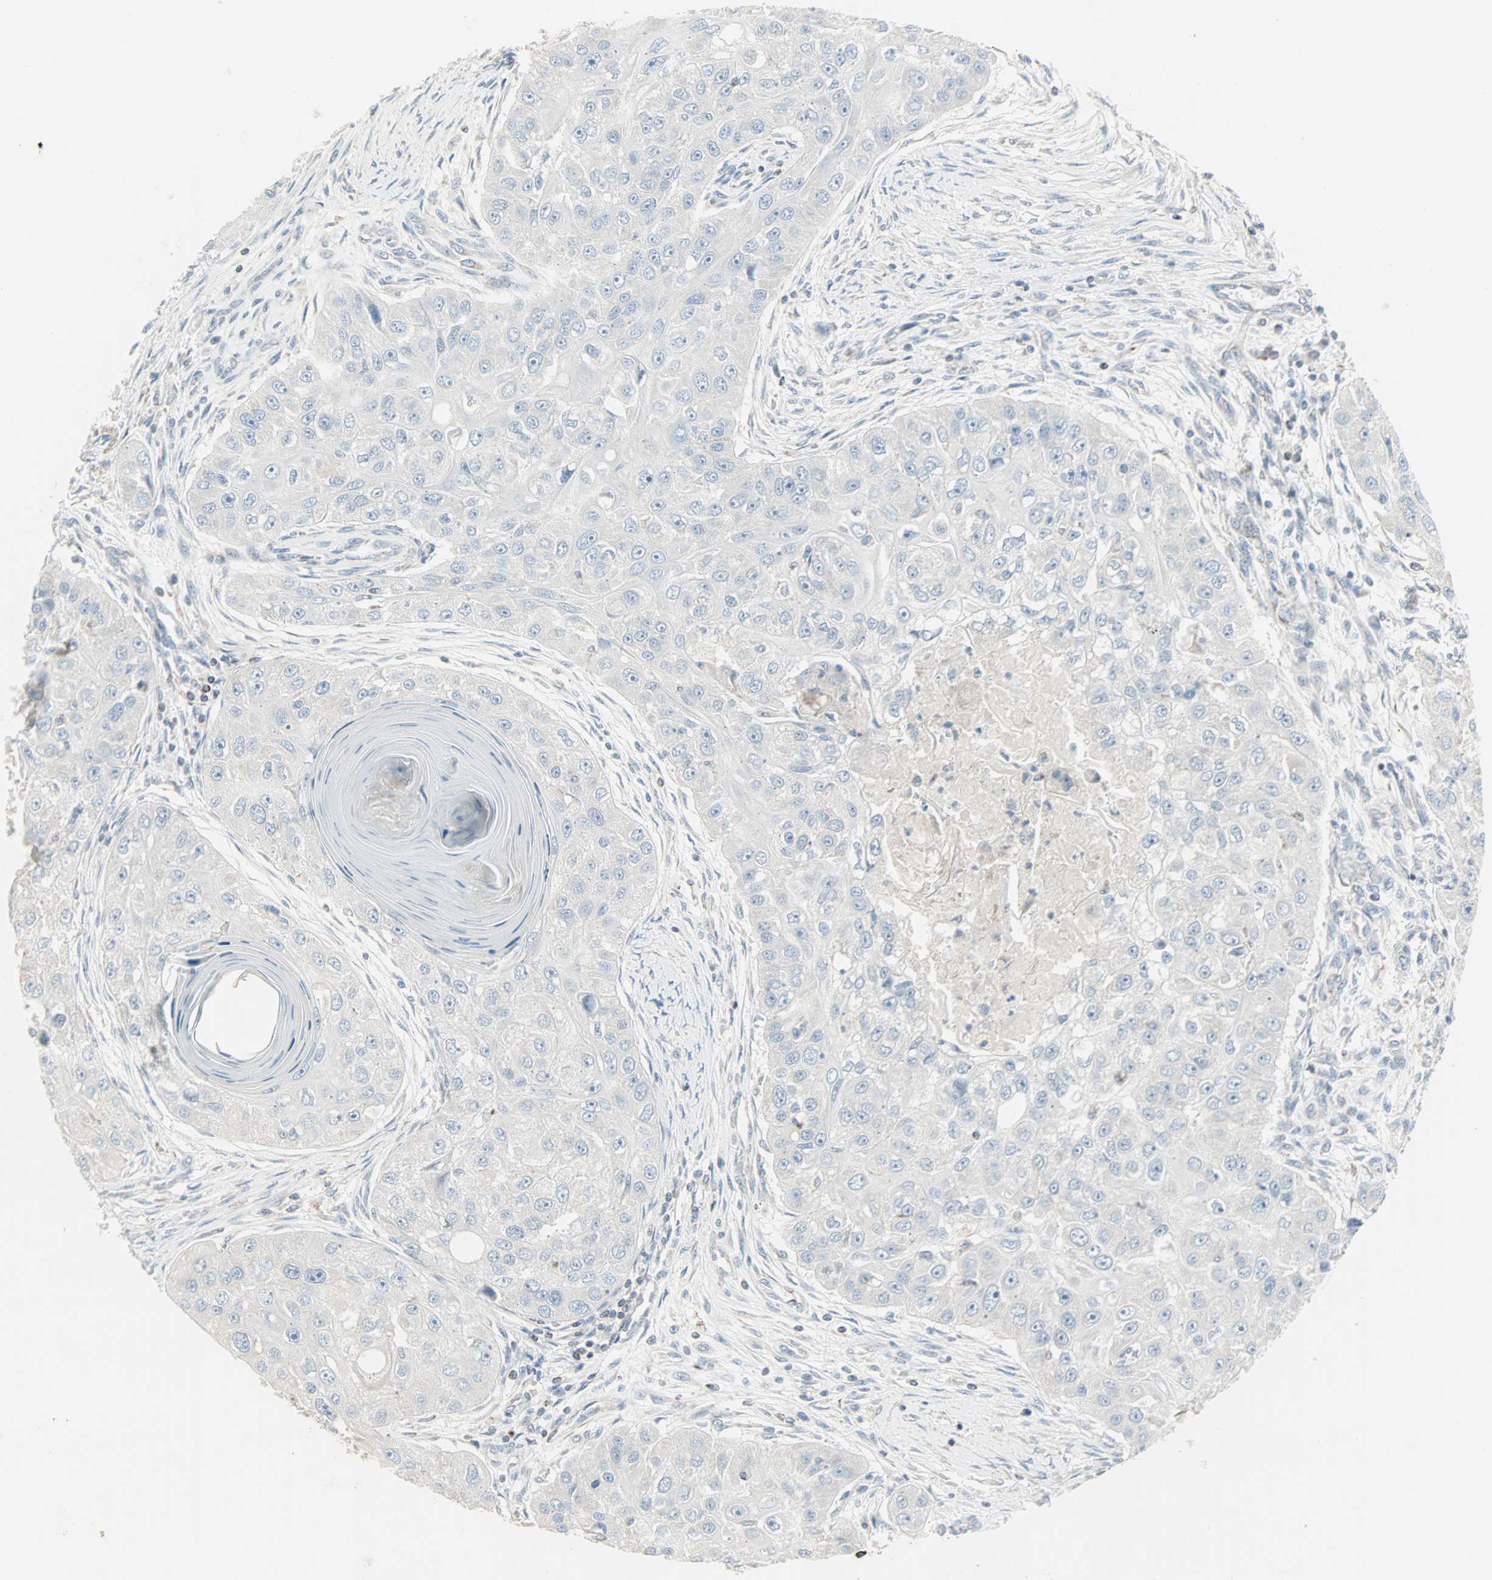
{"staining": {"intensity": "negative", "quantity": "none", "location": "none"}, "tissue": "head and neck cancer", "cell_type": "Tumor cells", "image_type": "cancer", "snomed": [{"axis": "morphology", "description": "Normal tissue, NOS"}, {"axis": "morphology", "description": "Squamous cell carcinoma, NOS"}, {"axis": "topography", "description": "Skeletal muscle"}, {"axis": "topography", "description": "Head-Neck"}], "caption": "Human head and neck cancer stained for a protein using immunohistochemistry demonstrates no expression in tumor cells.", "gene": "IDH2", "patient": {"sex": "male", "age": 51}}